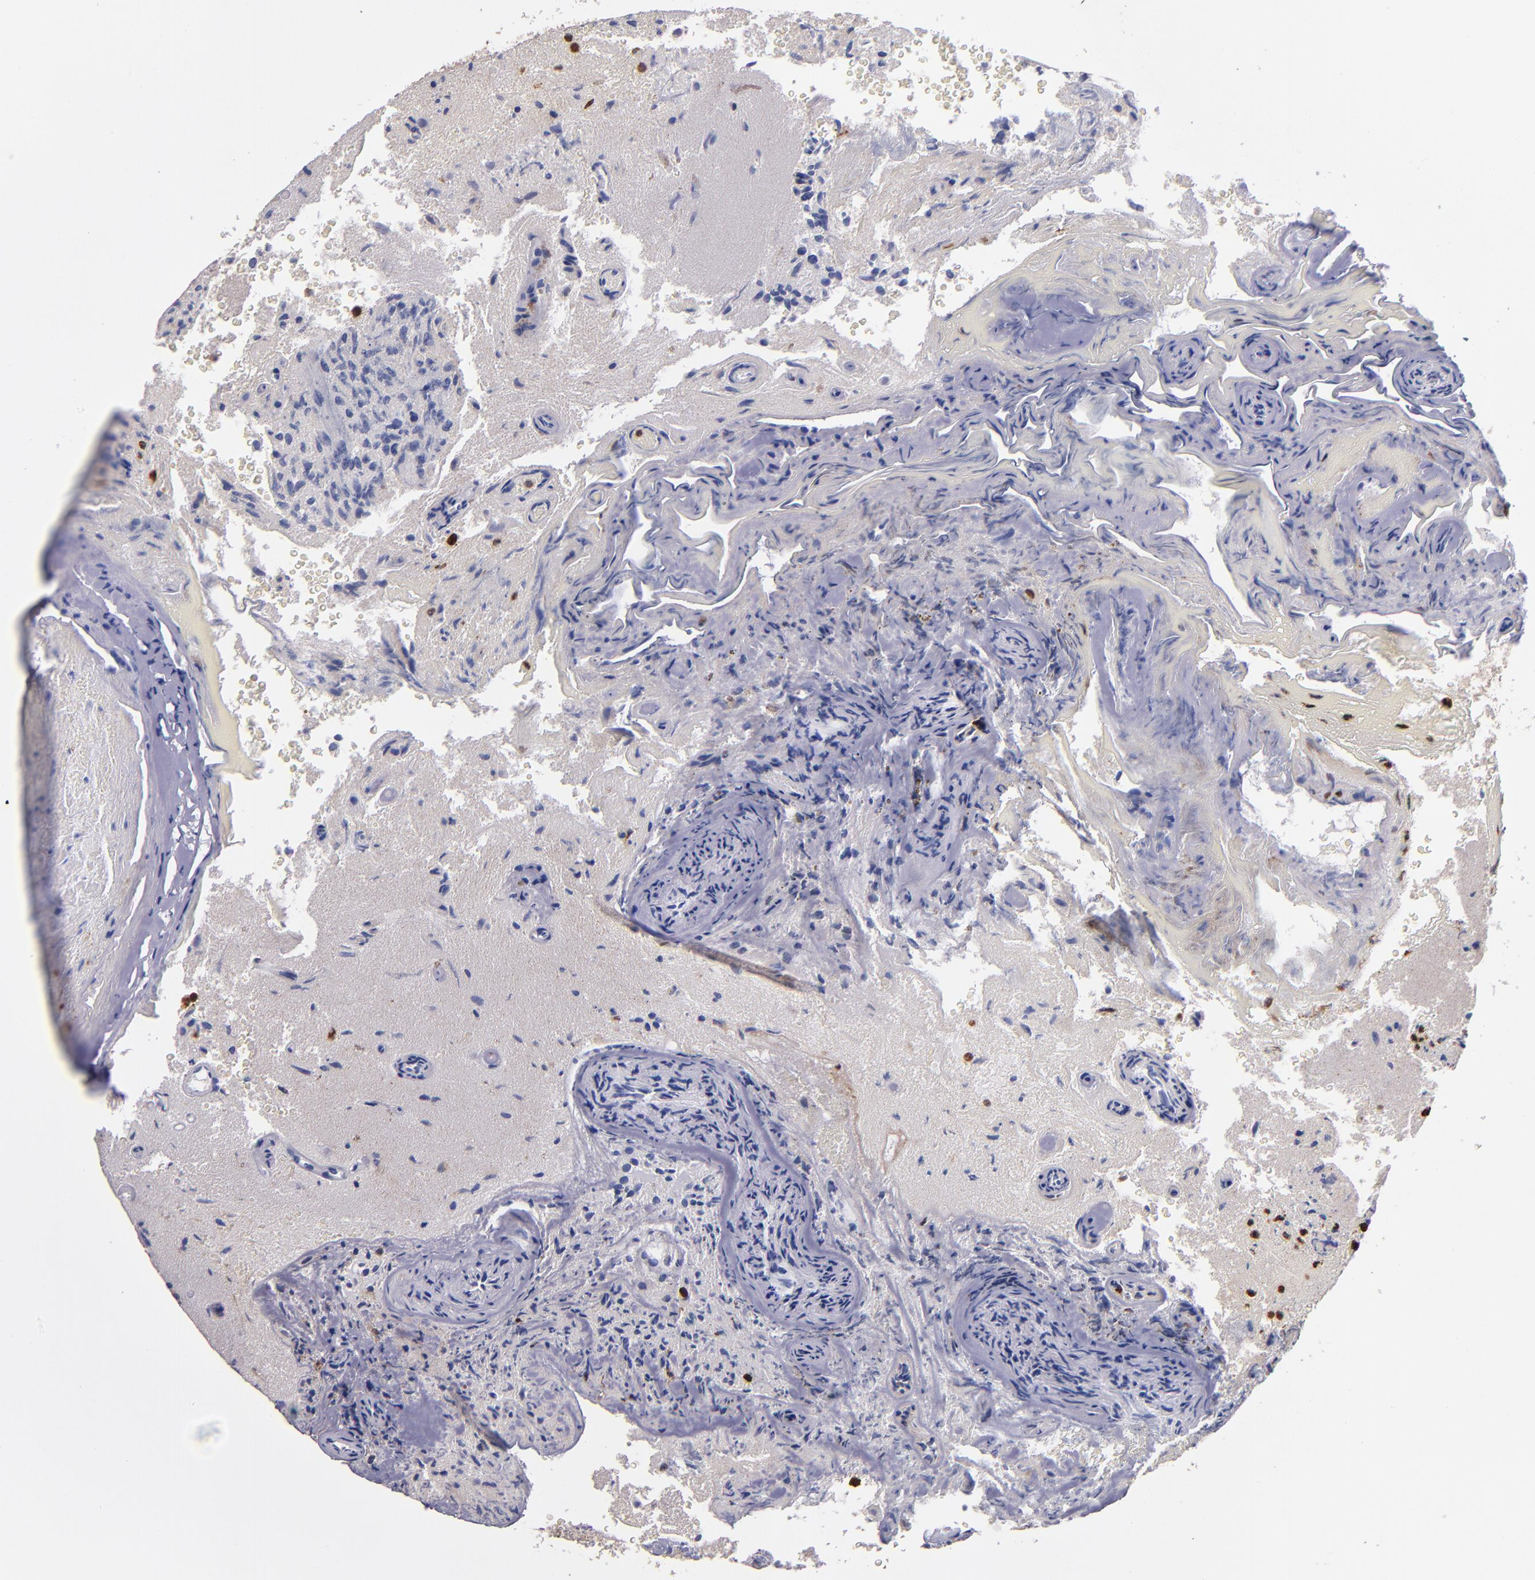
{"staining": {"intensity": "weak", "quantity": "<25%", "location": "cytoplasmic/membranous"}, "tissue": "glioma", "cell_type": "Tumor cells", "image_type": "cancer", "snomed": [{"axis": "morphology", "description": "Normal tissue, NOS"}, {"axis": "morphology", "description": "Glioma, malignant, High grade"}, {"axis": "topography", "description": "Cerebral cortex"}], "caption": "High power microscopy histopathology image of an immunohistochemistry (IHC) image of malignant high-grade glioma, revealing no significant expression in tumor cells.", "gene": "TTLL12", "patient": {"sex": "male", "age": 75}}